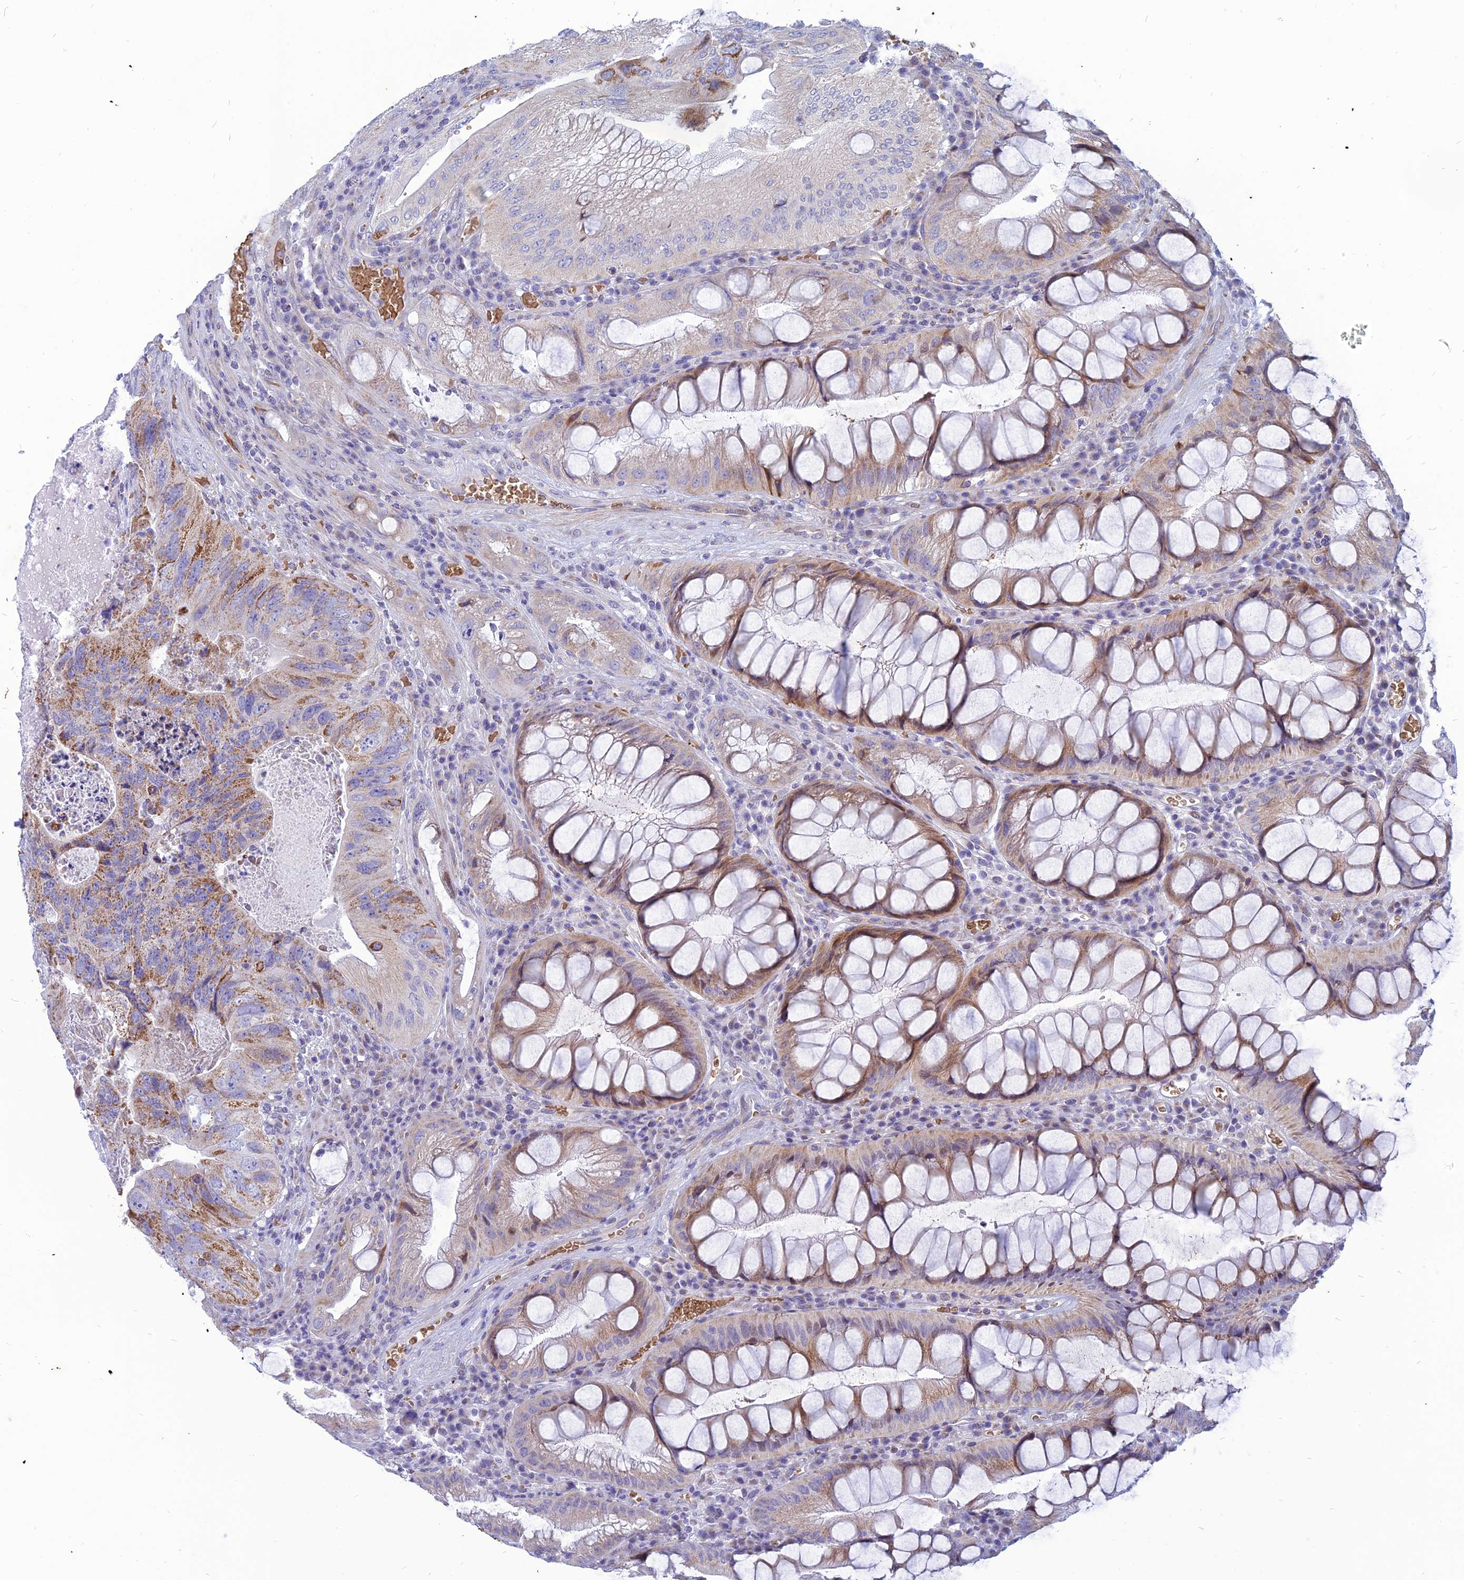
{"staining": {"intensity": "moderate", "quantity": ">75%", "location": "cytoplasmic/membranous"}, "tissue": "colorectal cancer", "cell_type": "Tumor cells", "image_type": "cancer", "snomed": [{"axis": "morphology", "description": "Adenocarcinoma, NOS"}, {"axis": "topography", "description": "Rectum"}], "caption": "A high-resolution photomicrograph shows immunohistochemistry staining of colorectal adenocarcinoma, which reveals moderate cytoplasmic/membranous expression in approximately >75% of tumor cells.", "gene": "HHAT", "patient": {"sex": "male", "age": 63}}